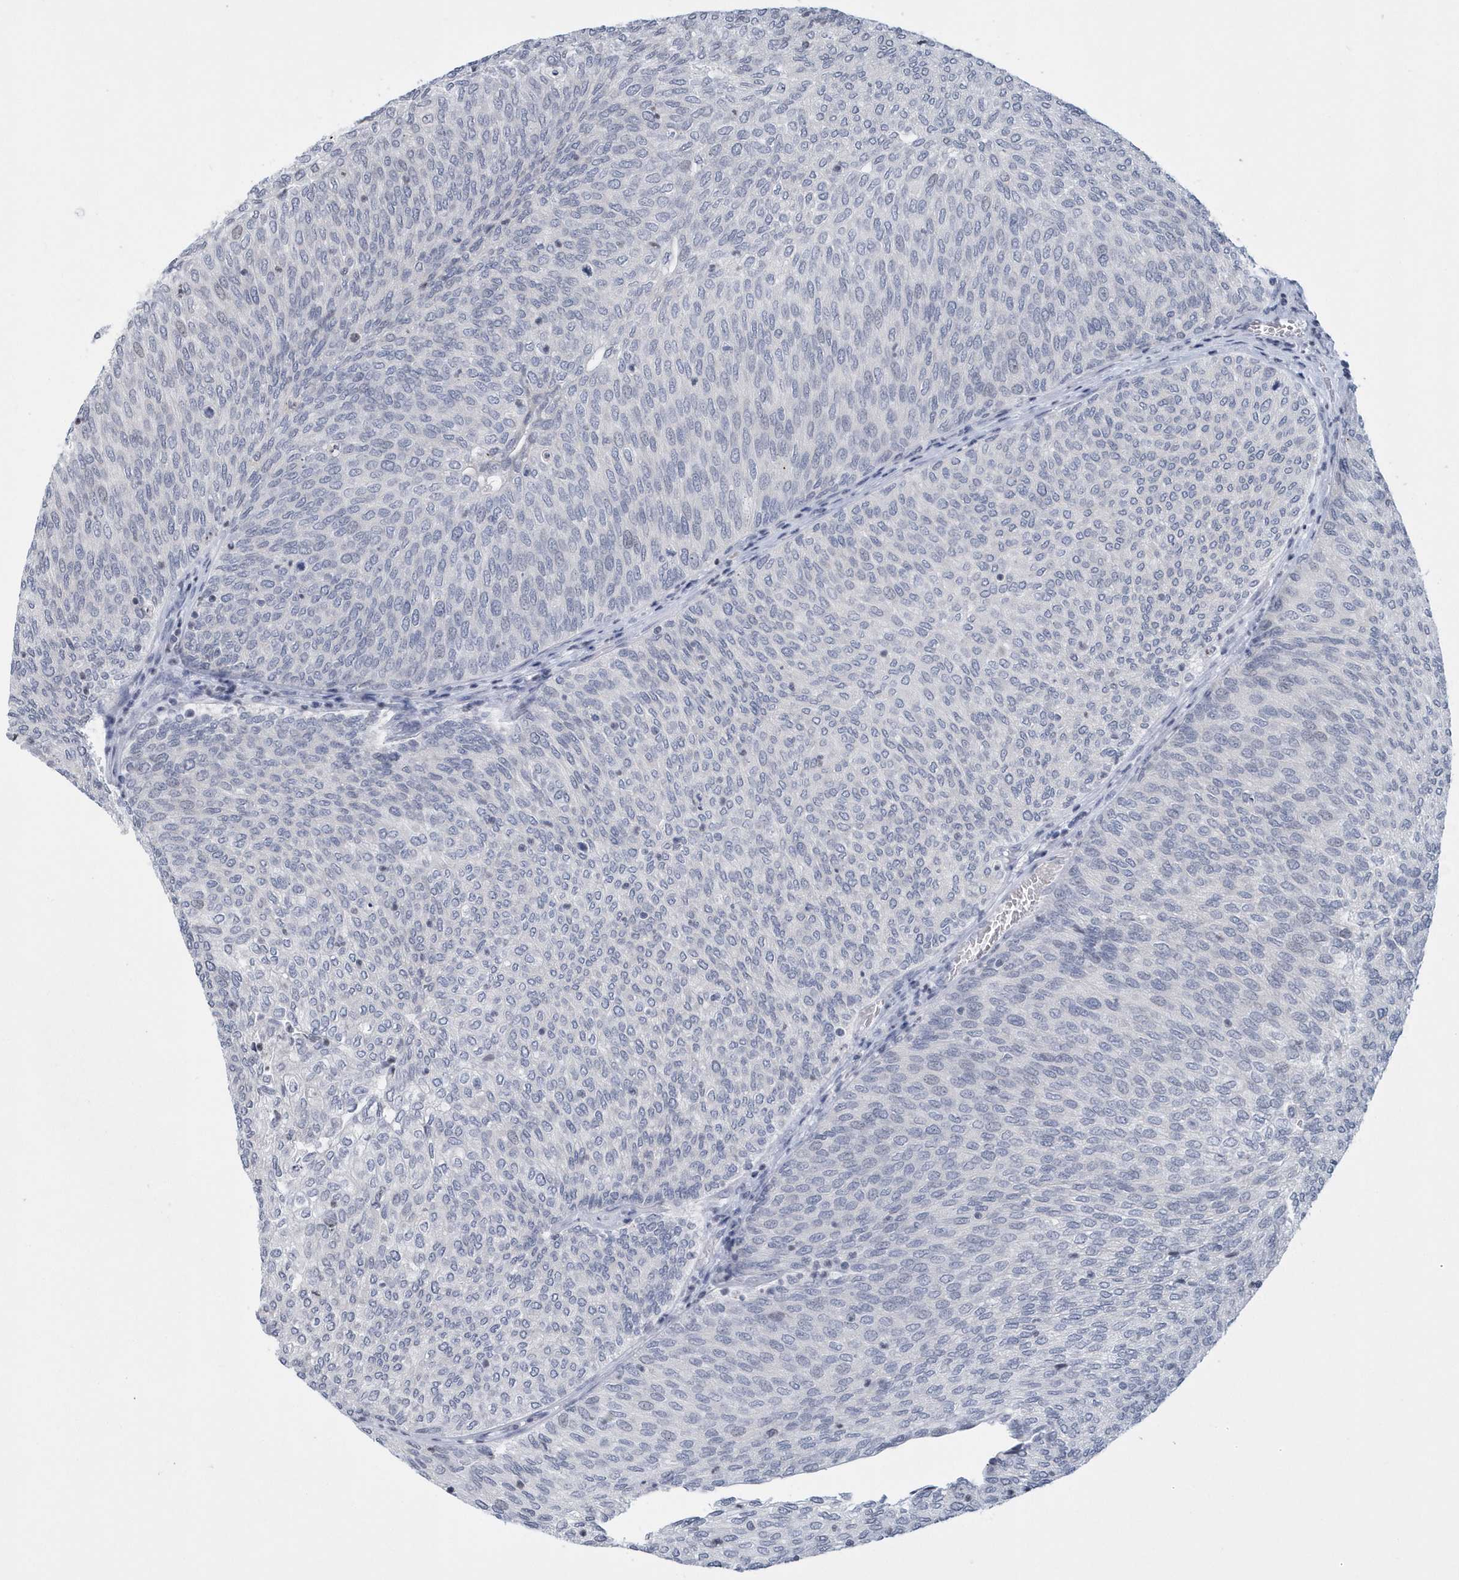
{"staining": {"intensity": "negative", "quantity": "none", "location": "none"}, "tissue": "urothelial cancer", "cell_type": "Tumor cells", "image_type": "cancer", "snomed": [{"axis": "morphology", "description": "Urothelial carcinoma, Low grade"}, {"axis": "topography", "description": "Urinary bladder"}], "caption": "Urothelial cancer was stained to show a protein in brown. There is no significant staining in tumor cells. (DAB IHC, high magnification).", "gene": "VWA5B2", "patient": {"sex": "female", "age": 79}}